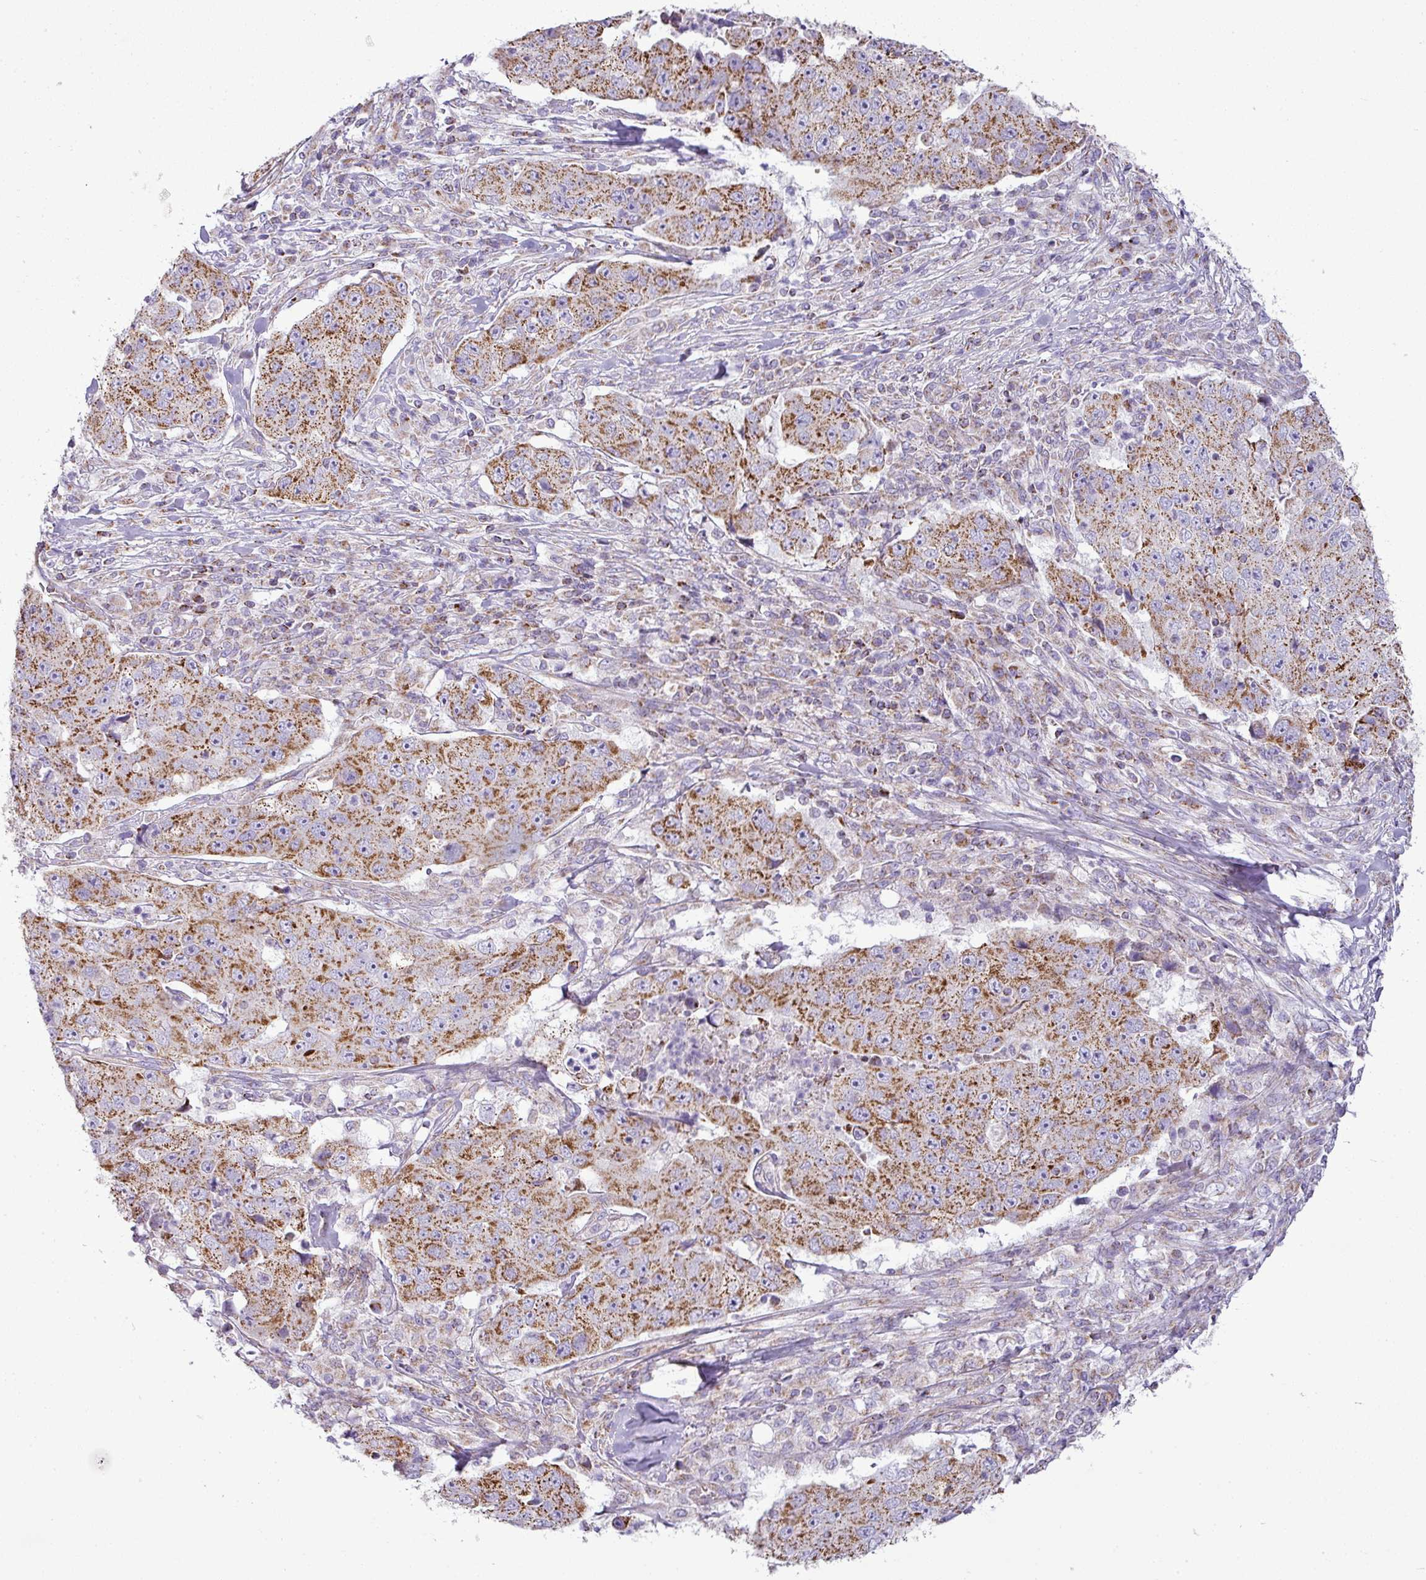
{"staining": {"intensity": "strong", "quantity": ">75%", "location": "cytoplasmic/membranous"}, "tissue": "lung cancer", "cell_type": "Tumor cells", "image_type": "cancer", "snomed": [{"axis": "morphology", "description": "Squamous cell carcinoma, NOS"}, {"axis": "topography", "description": "Lung"}], "caption": "Immunohistochemical staining of lung cancer (squamous cell carcinoma) shows high levels of strong cytoplasmic/membranous expression in about >75% of tumor cells. Using DAB (3,3'-diaminobenzidine) (brown) and hematoxylin (blue) stains, captured at high magnification using brightfield microscopy.", "gene": "ZNF81", "patient": {"sex": "male", "age": 64}}